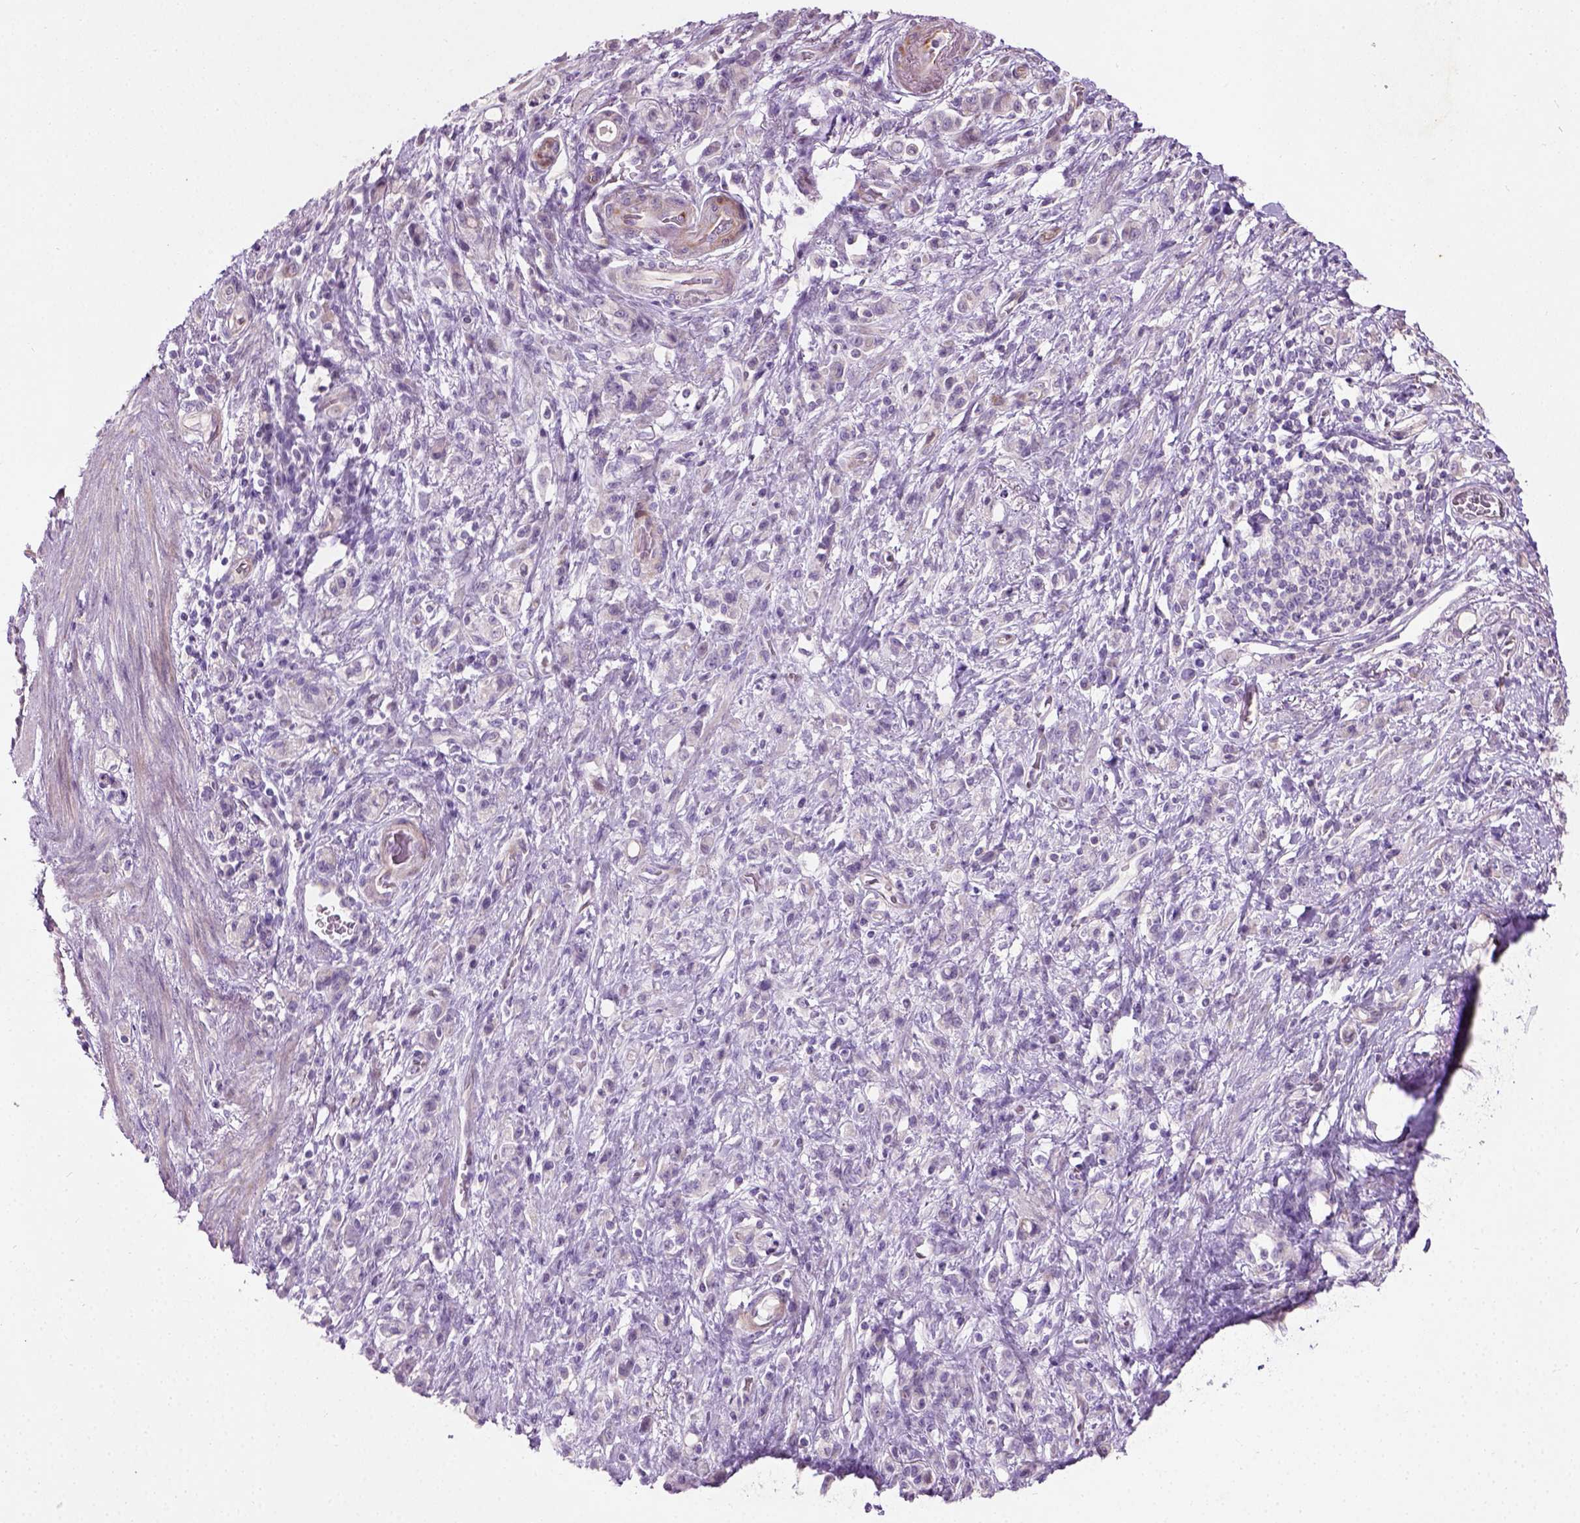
{"staining": {"intensity": "negative", "quantity": "none", "location": "none"}, "tissue": "stomach cancer", "cell_type": "Tumor cells", "image_type": "cancer", "snomed": [{"axis": "morphology", "description": "Adenocarcinoma, NOS"}, {"axis": "topography", "description": "Stomach"}], "caption": "Immunohistochemistry micrograph of human adenocarcinoma (stomach) stained for a protein (brown), which demonstrates no positivity in tumor cells. The staining was performed using DAB (3,3'-diaminobenzidine) to visualize the protein expression in brown, while the nuclei were stained in blue with hematoxylin (Magnification: 20x).", "gene": "PKP3", "patient": {"sex": "male", "age": 77}}